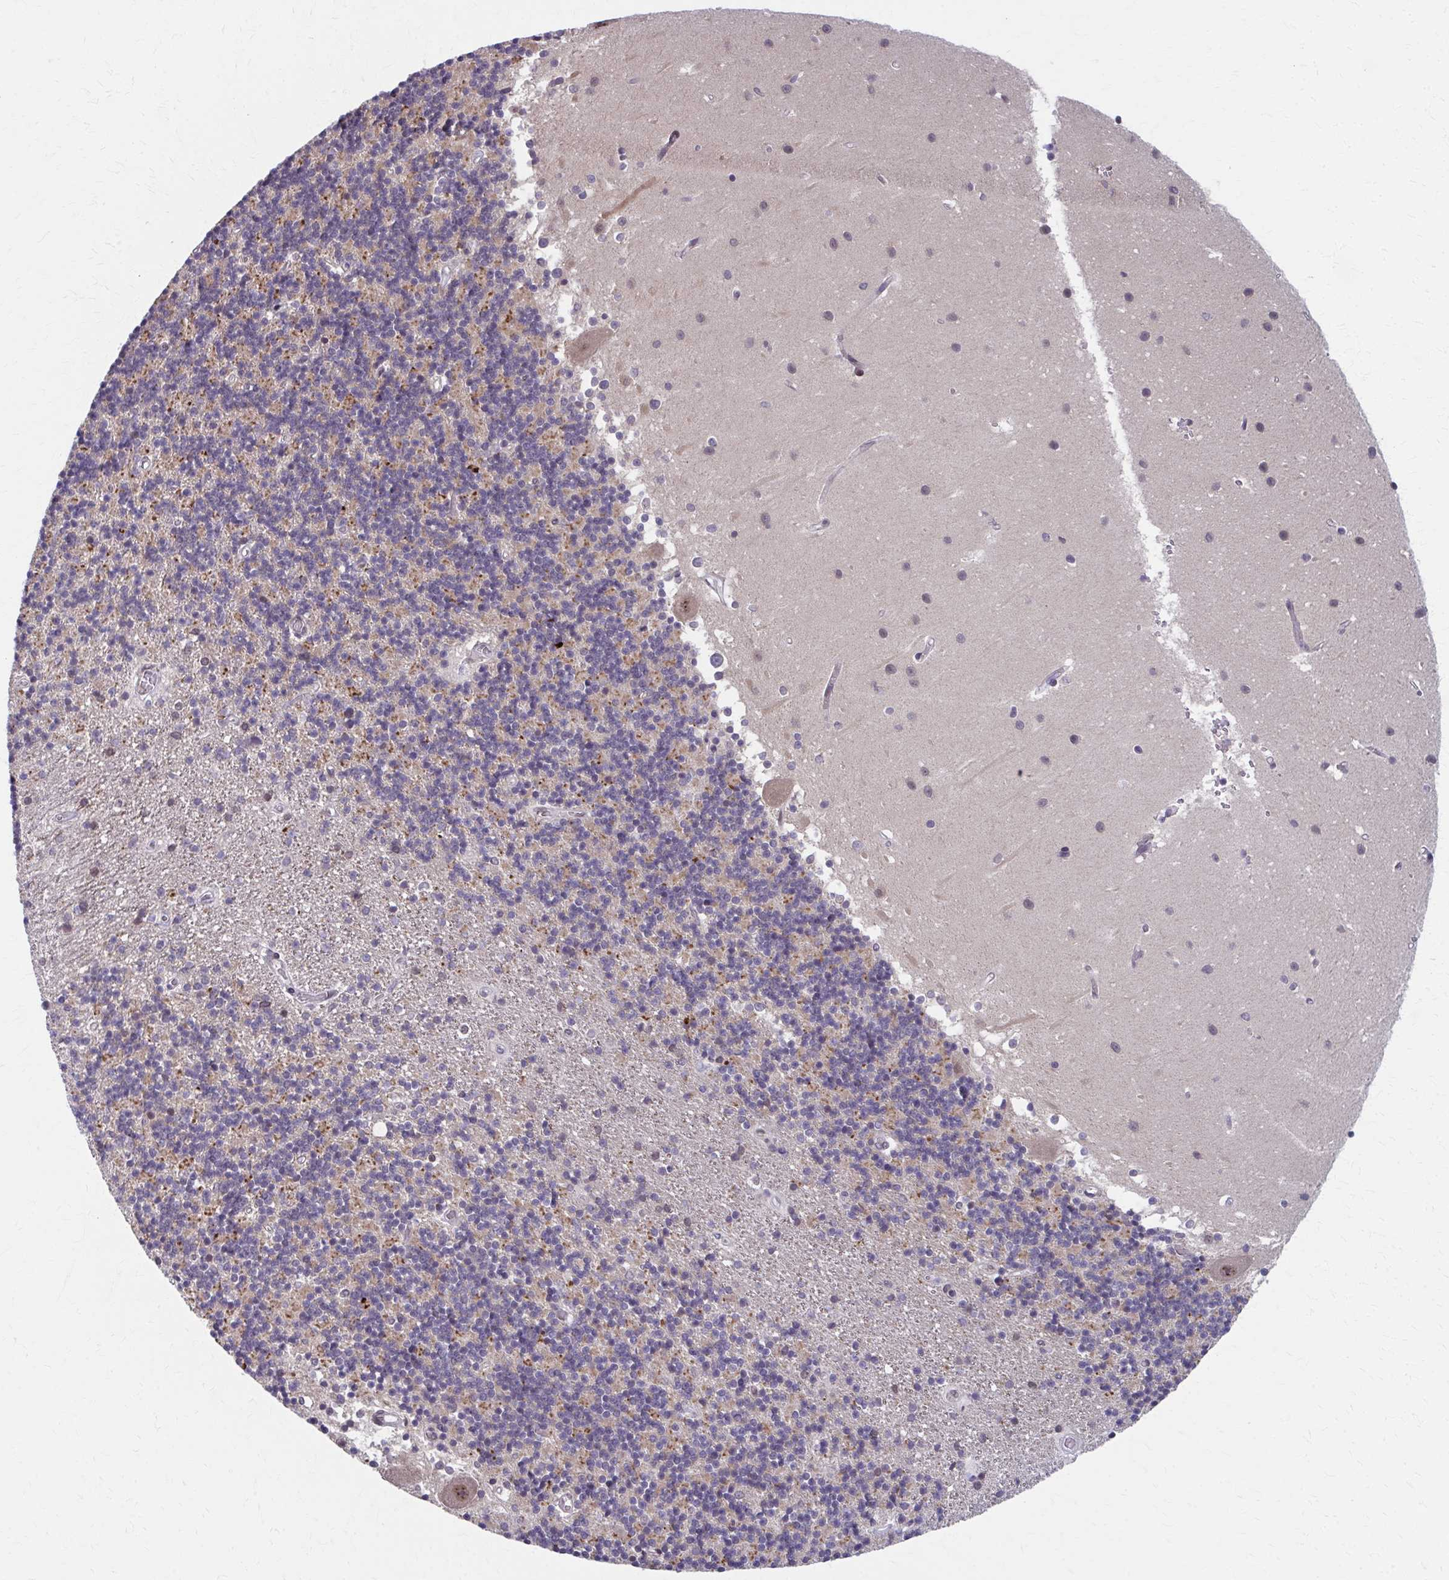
{"staining": {"intensity": "moderate", "quantity": "25%-75%", "location": "cytoplasmic/membranous"}, "tissue": "cerebellum", "cell_type": "Cells in granular layer", "image_type": "normal", "snomed": [{"axis": "morphology", "description": "Normal tissue, NOS"}, {"axis": "topography", "description": "Cerebellum"}], "caption": "IHC micrograph of benign human cerebellum stained for a protein (brown), which demonstrates medium levels of moderate cytoplasmic/membranous staining in about 25%-75% of cells in granular layer.", "gene": "SETBP1", "patient": {"sex": "male", "age": 54}}